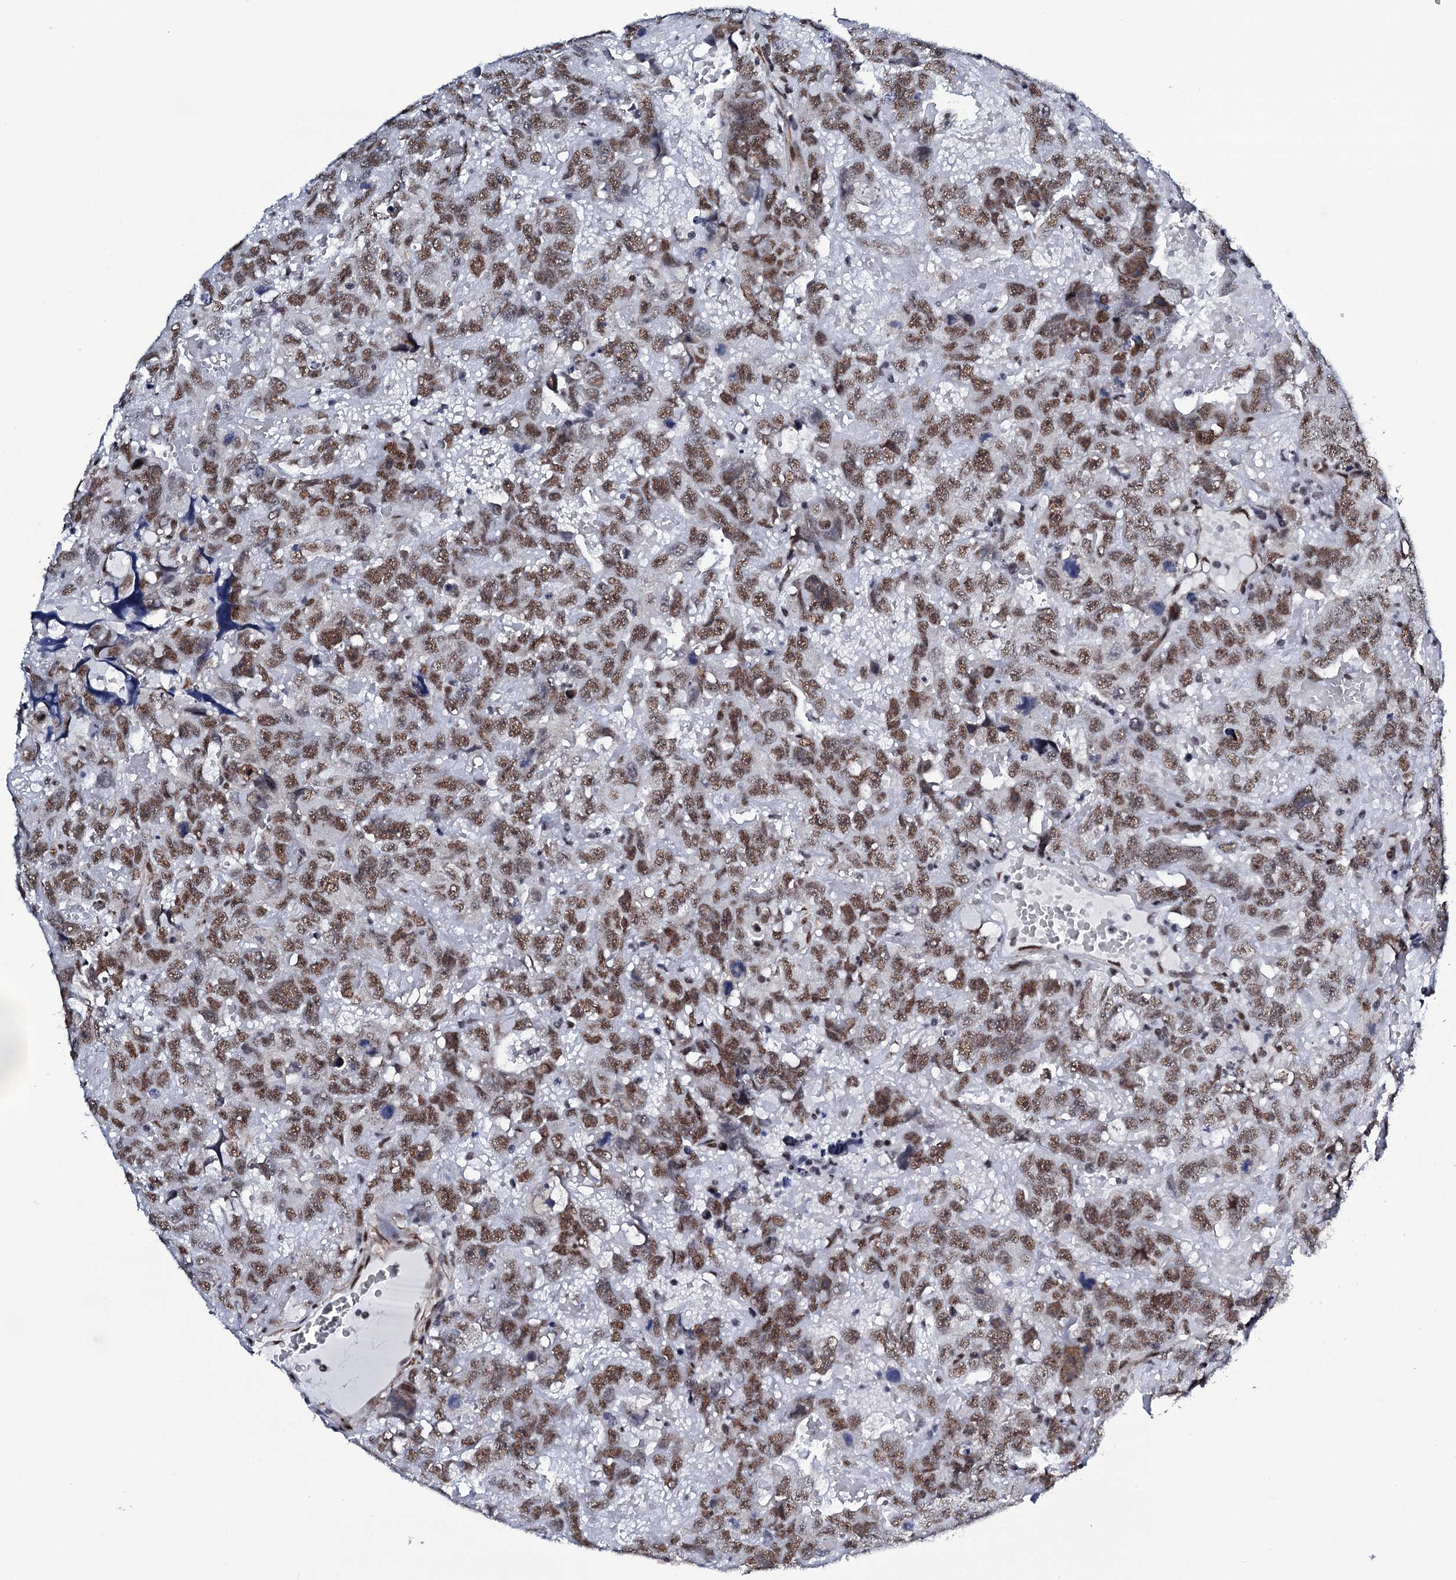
{"staining": {"intensity": "moderate", "quantity": ">75%", "location": "nuclear"}, "tissue": "testis cancer", "cell_type": "Tumor cells", "image_type": "cancer", "snomed": [{"axis": "morphology", "description": "Carcinoma, Embryonal, NOS"}, {"axis": "topography", "description": "Testis"}], "caption": "The photomicrograph reveals staining of testis embryonal carcinoma, revealing moderate nuclear protein expression (brown color) within tumor cells.", "gene": "CWC15", "patient": {"sex": "male", "age": 45}}